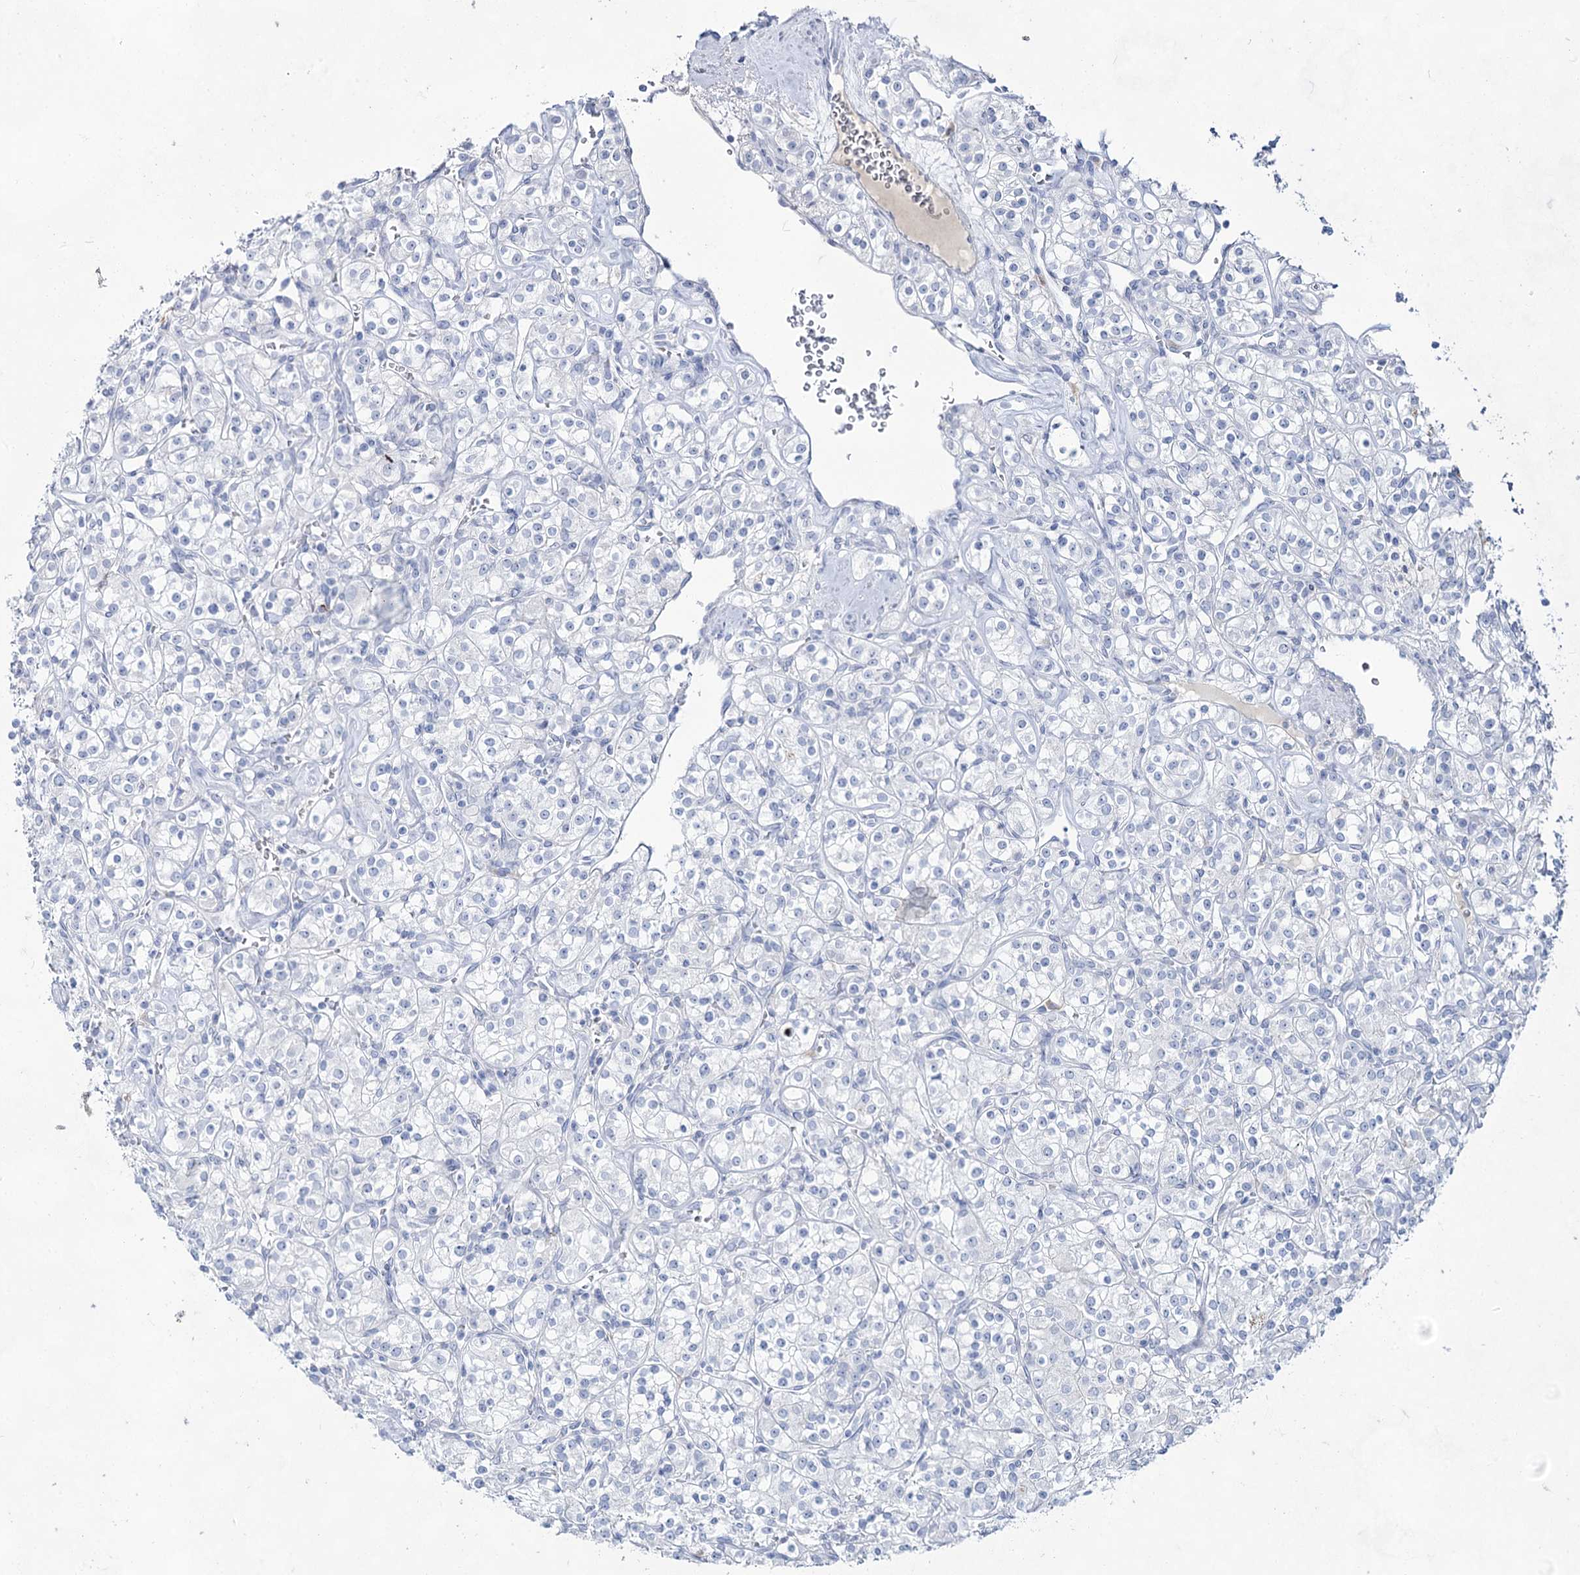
{"staining": {"intensity": "negative", "quantity": "none", "location": "none"}, "tissue": "renal cancer", "cell_type": "Tumor cells", "image_type": "cancer", "snomed": [{"axis": "morphology", "description": "Adenocarcinoma, NOS"}, {"axis": "topography", "description": "Kidney"}], "caption": "Tumor cells show no significant protein expression in renal cancer. The staining was performed using DAB (3,3'-diaminobenzidine) to visualize the protein expression in brown, while the nuclei were stained in blue with hematoxylin (Magnification: 20x).", "gene": "ACRV1", "patient": {"sex": "male", "age": 77}}